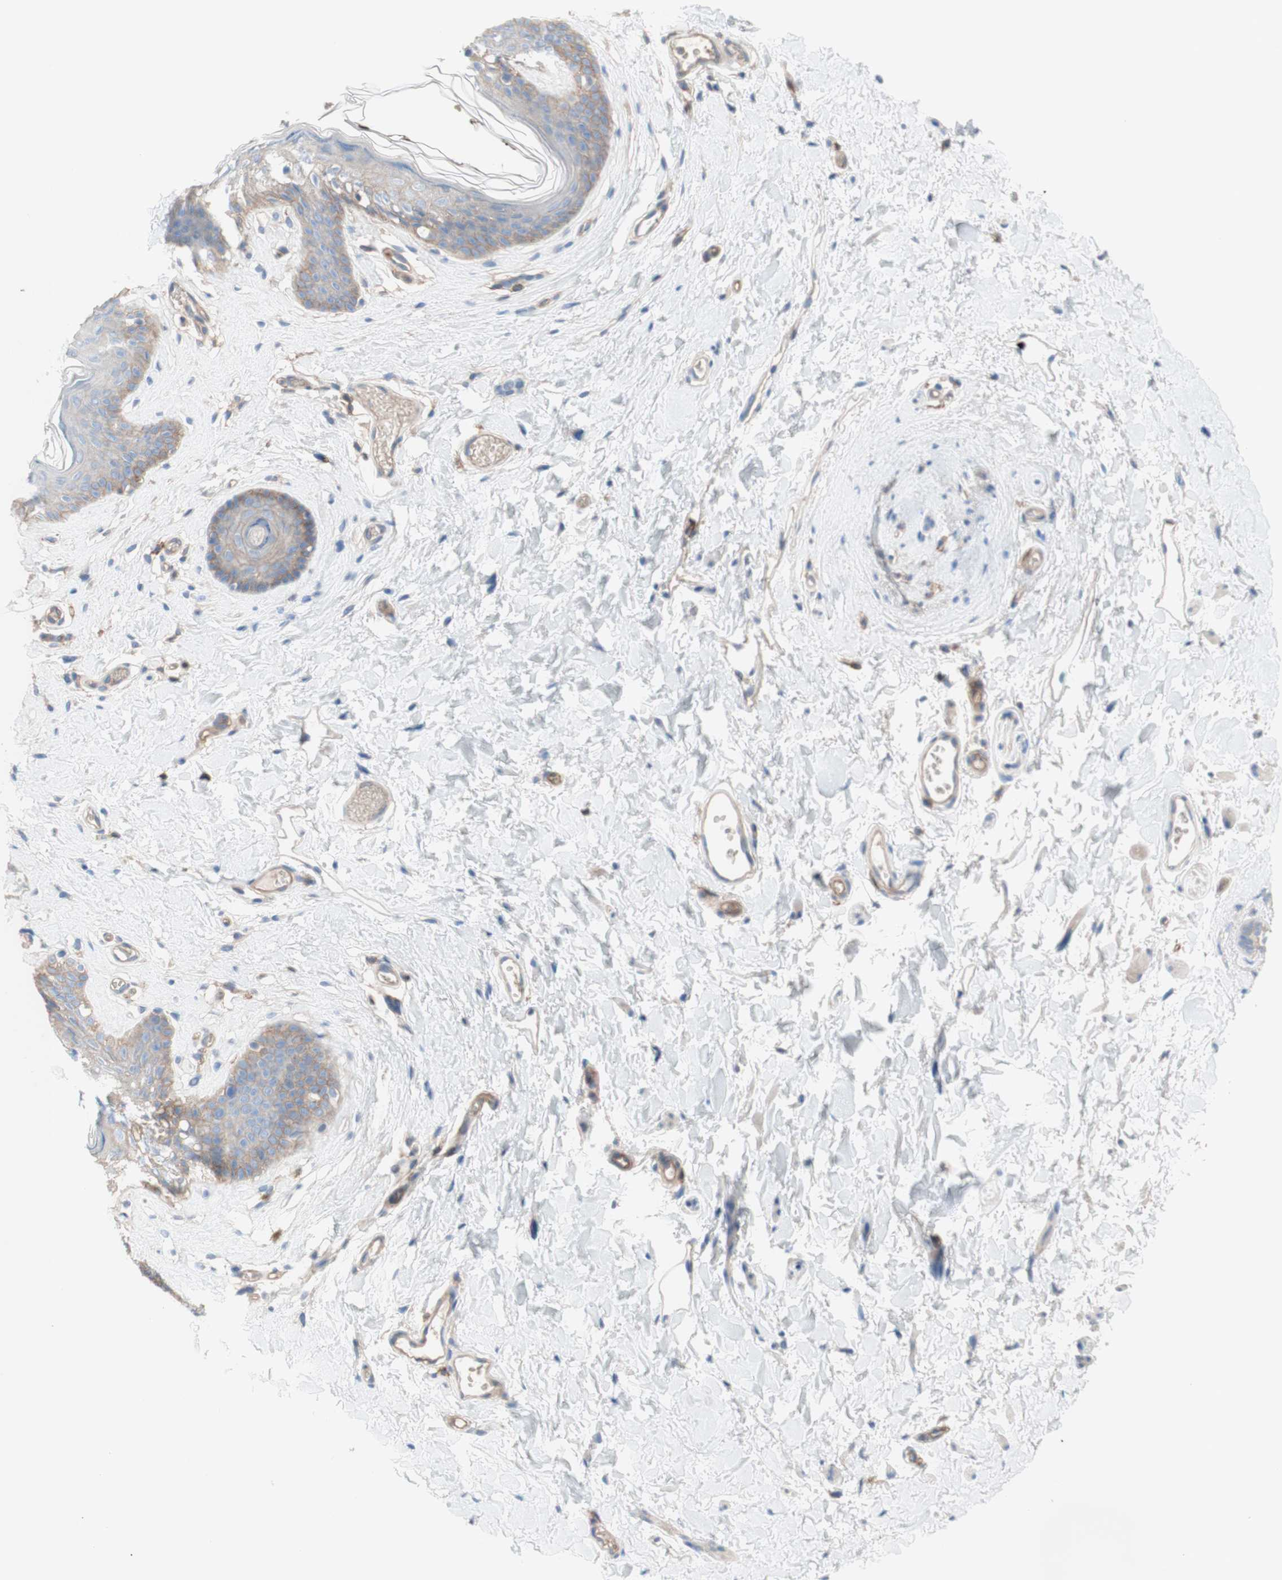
{"staining": {"intensity": "weak", "quantity": "25%-75%", "location": "cytoplasmic/membranous"}, "tissue": "skin", "cell_type": "Epidermal cells", "image_type": "normal", "snomed": [{"axis": "morphology", "description": "Normal tissue, NOS"}, {"axis": "morphology", "description": "Inflammation, NOS"}, {"axis": "topography", "description": "Vulva"}], "caption": "Immunohistochemical staining of benign human skin demonstrates weak cytoplasmic/membranous protein expression in about 25%-75% of epidermal cells. The protein is shown in brown color, while the nuclei are stained blue.", "gene": "CD46", "patient": {"sex": "female", "age": 84}}